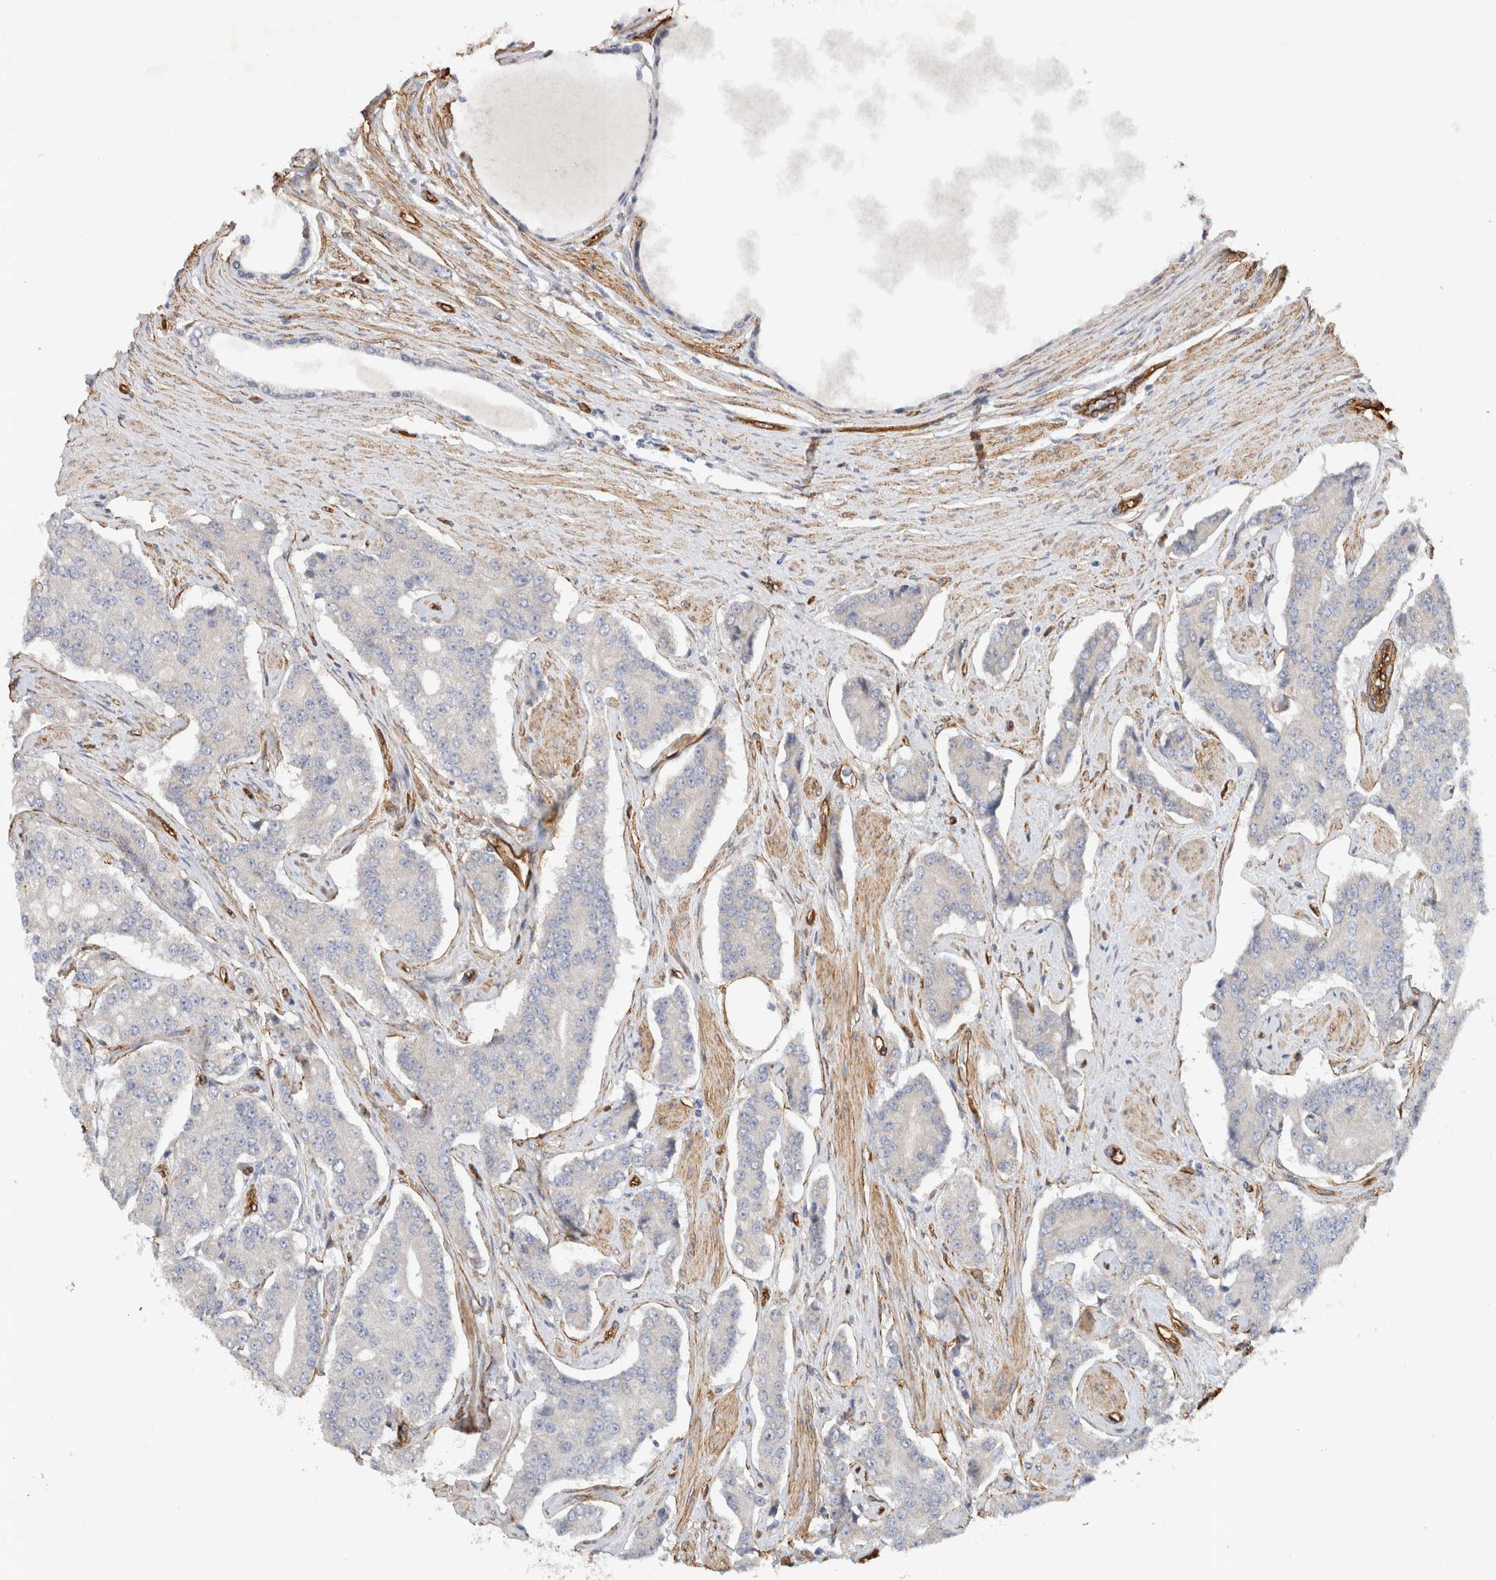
{"staining": {"intensity": "negative", "quantity": "none", "location": "none"}, "tissue": "prostate cancer", "cell_type": "Tumor cells", "image_type": "cancer", "snomed": [{"axis": "morphology", "description": "Adenocarcinoma, High grade"}, {"axis": "topography", "description": "Prostate"}], "caption": "The photomicrograph demonstrates no staining of tumor cells in high-grade adenocarcinoma (prostate).", "gene": "JMJD4", "patient": {"sex": "male", "age": 71}}